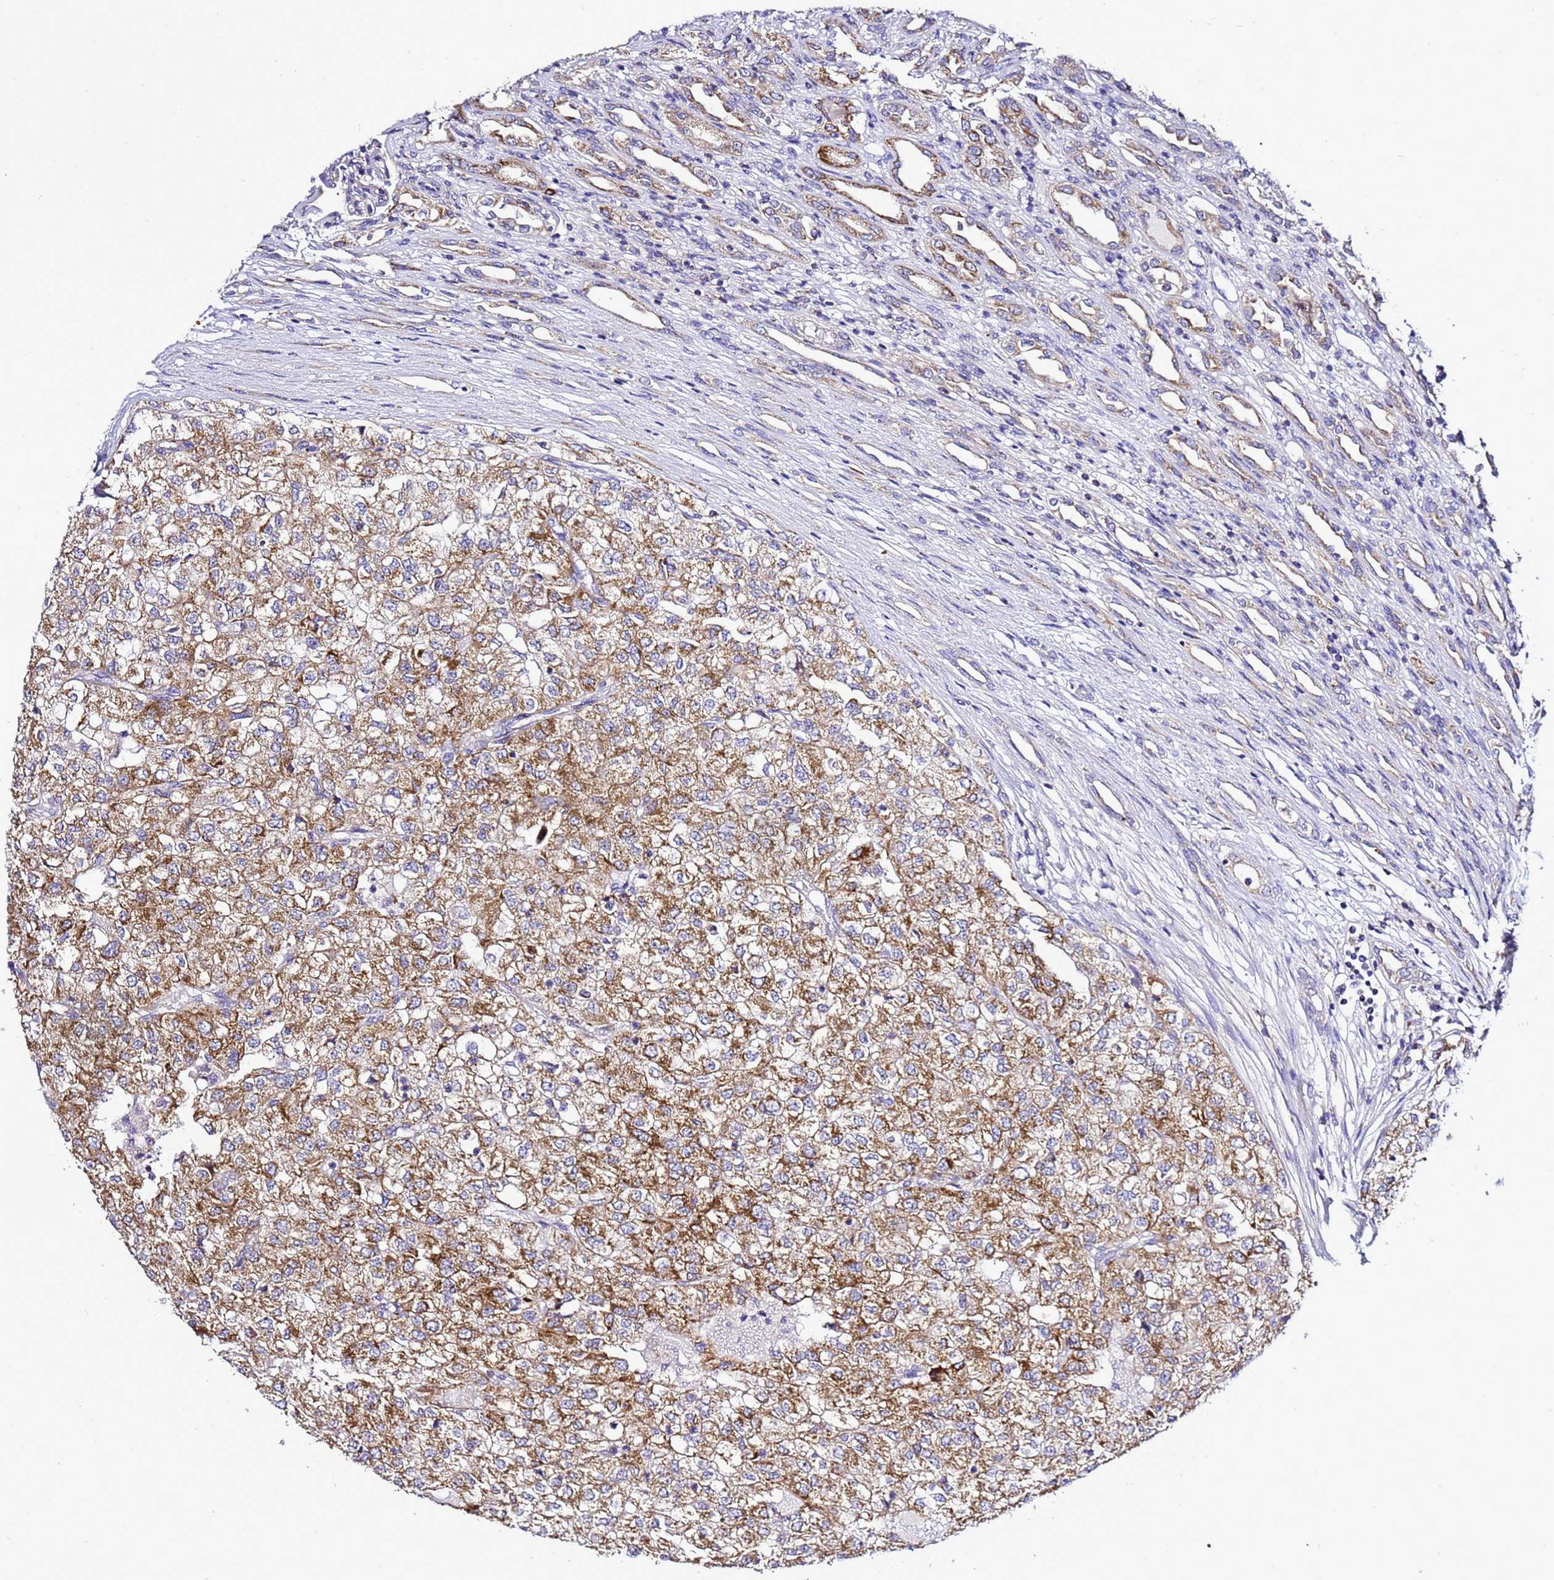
{"staining": {"intensity": "moderate", "quantity": ">75%", "location": "cytoplasmic/membranous"}, "tissue": "renal cancer", "cell_type": "Tumor cells", "image_type": "cancer", "snomed": [{"axis": "morphology", "description": "Adenocarcinoma, NOS"}, {"axis": "topography", "description": "Kidney"}], "caption": "Renal cancer (adenocarcinoma) stained with DAB immunohistochemistry demonstrates medium levels of moderate cytoplasmic/membranous expression in about >75% of tumor cells.", "gene": "HIGD2A", "patient": {"sex": "female", "age": 54}}